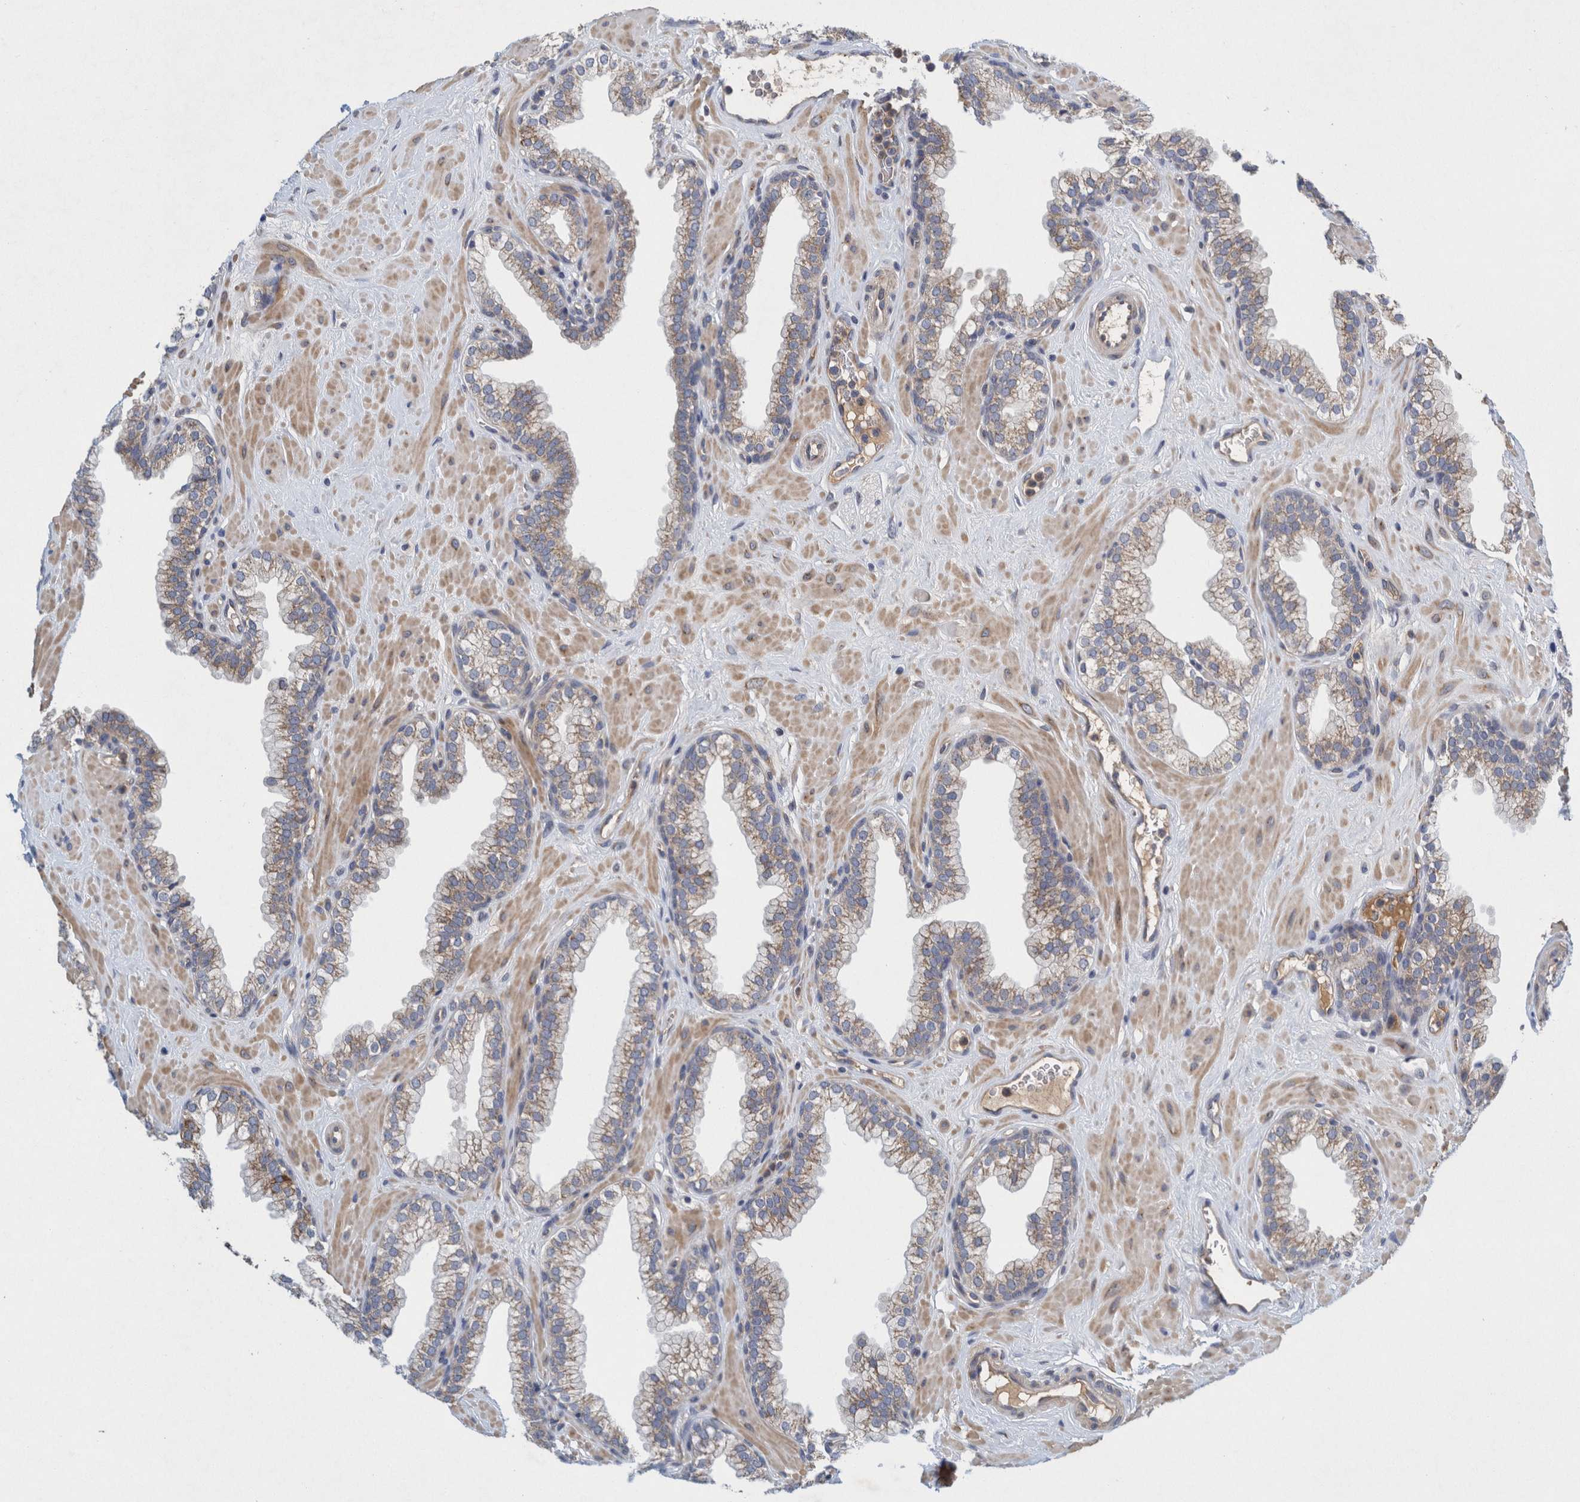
{"staining": {"intensity": "weak", "quantity": "25%-75%", "location": "cytoplasmic/membranous"}, "tissue": "prostate", "cell_type": "Glandular cells", "image_type": "normal", "snomed": [{"axis": "morphology", "description": "Normal tissue, NOS"}, {"axis": "morphology", "description": "Urothelial carcinoma, Low grade"}, {"axis": "topography", "description": "Urinary bladder"}, {"axis": "topography", "description": "Prostate"}], "caption": "Protein staining of benign prostate shows weak cytoplasmic/membranous staining in approximately 25%-75% of glandular cells. (DAB IHC, brown staining for protein, blue staining for nuclei).", "gene": "ZNF324B", "patient": {"sex": "male", "age": 60}}